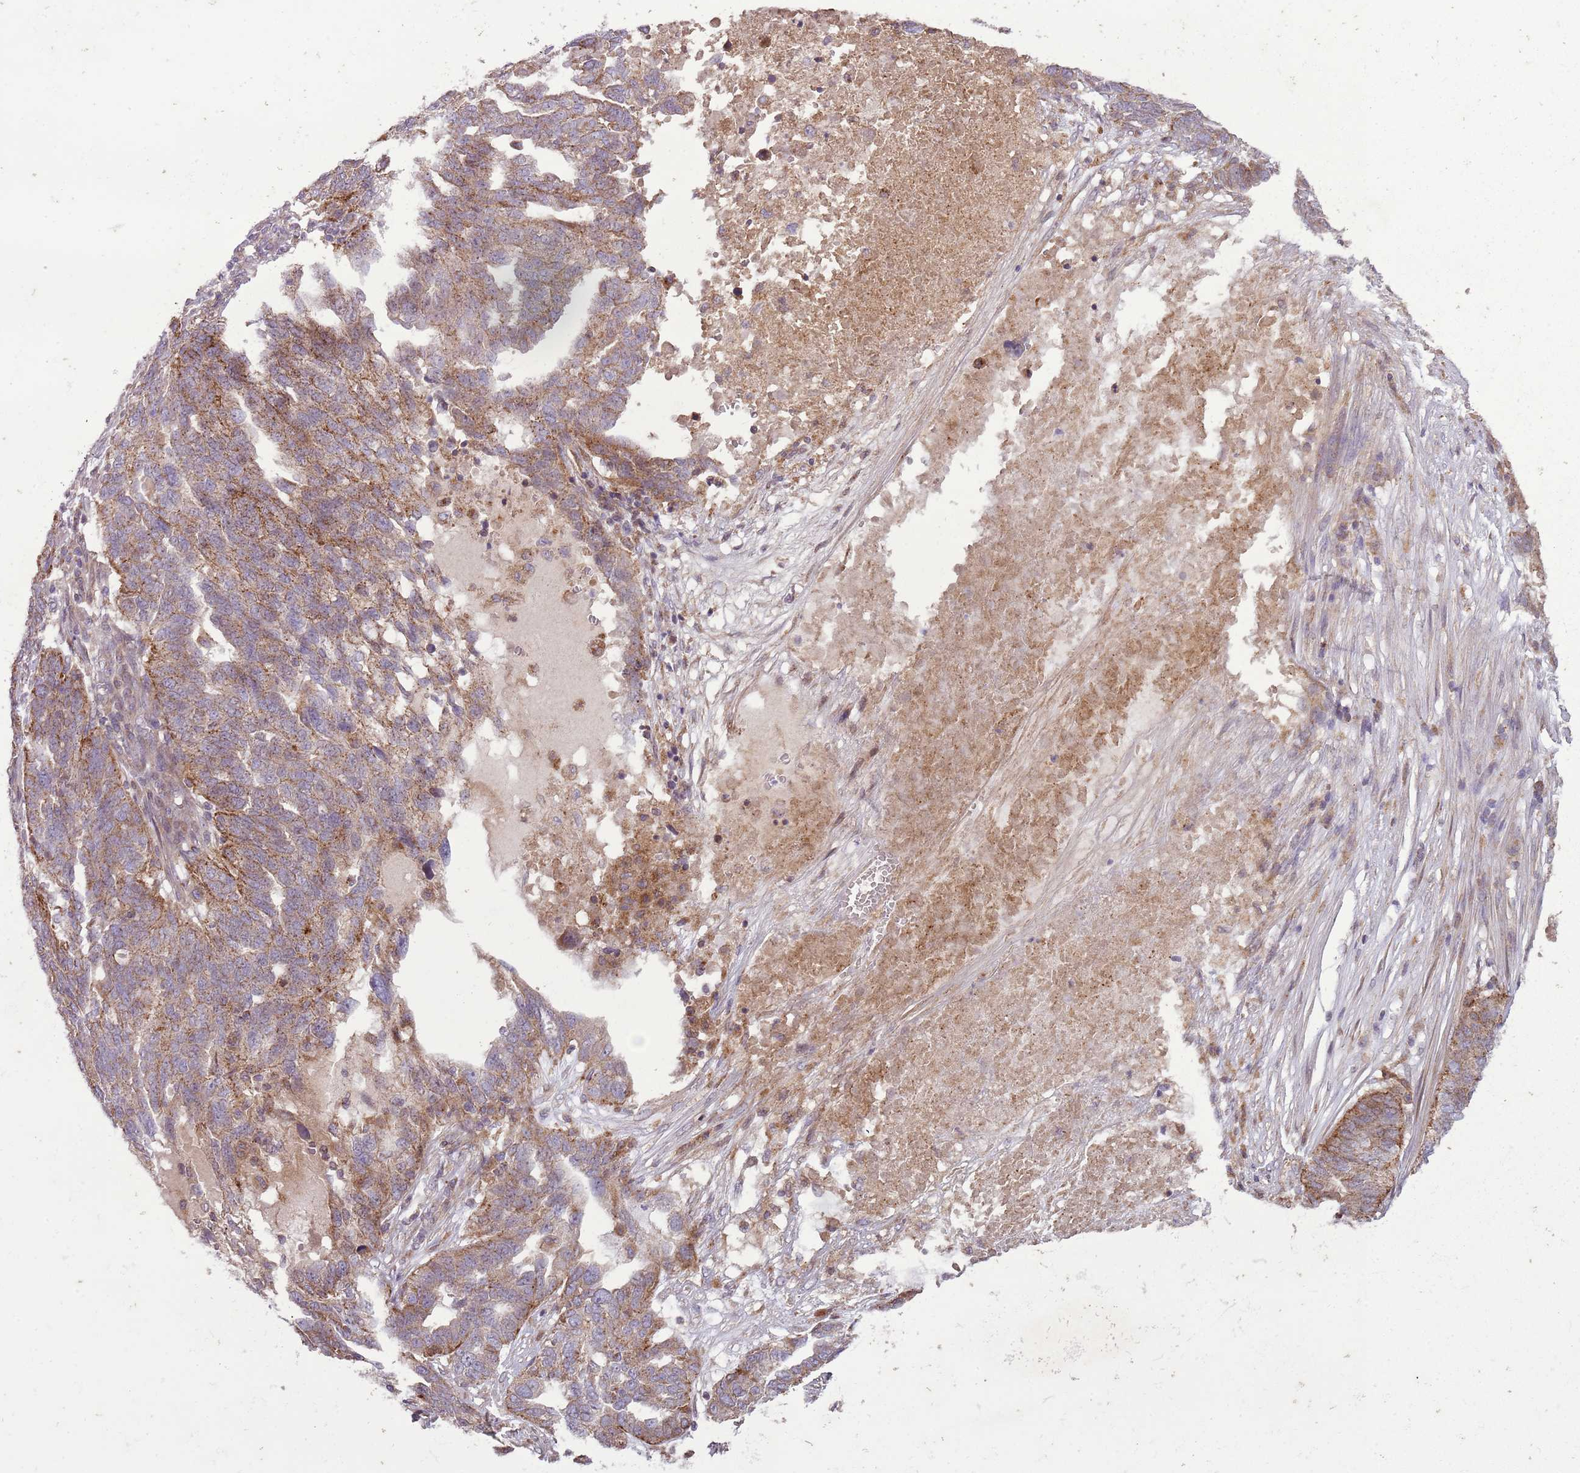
{"staining": {"intensity": "moderate", "quantity": "<25%", "location": "cytoplasmic/membranous"}, "tissue": "ovarian cancer", "cell_type": "Tumor cells", "image_type": "cancer", "snomed": [{"axis": "morphology", "description": "Cystadenocarcinoma, serous, NOS"}, {"axis": "topography", "description": "Ovary"}], "caption": "An immunohistochemistry micrograph of tumor tissue is shown. Protein staining in brown highlights moderate cytoplasmic/membranous positivity in ovarian cancer within tumor cells.", "gene": "ANKRD24", "patient": {"sex": "female", "age": 59}}